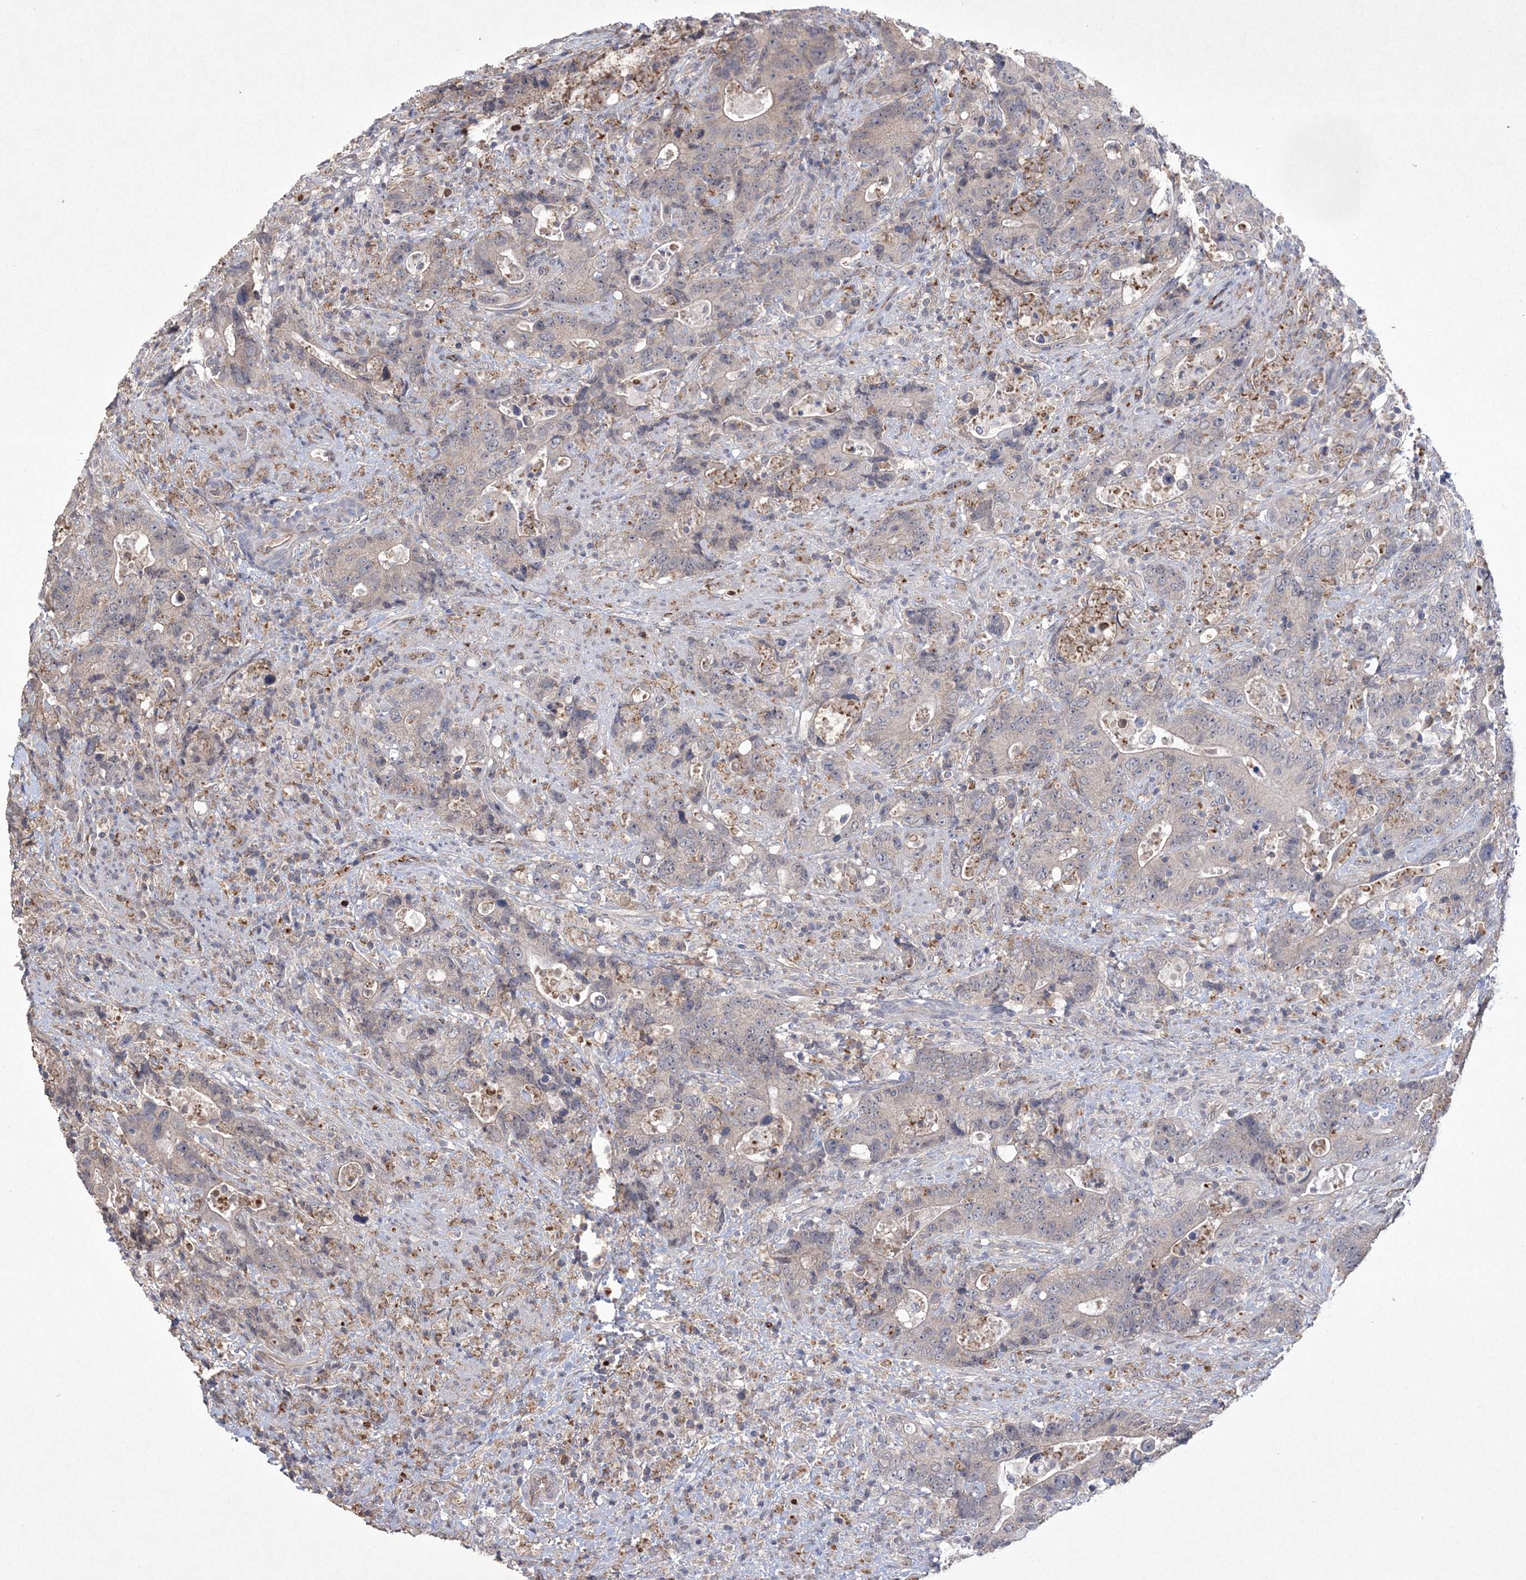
{"staining": {"intensity": "negative", "quantity": "none", "location": "none"}, "tissue": "colorectal cancer", "cell_type": "Tumor cells", "image_type": "cancer", "snomed": [{"axis": "morphology", "description": "Adenocarcinoma, NOS"}, {"axis": "topography", "description": "Colon"}], "caption": "Colorectal adenocarcinoma was stained to show a protein in brown. There is no significant staining in tumor cells. (DAB (3,3'-diaminobenzidine) immunohistochemistry visualized using brightfield microscopy, high magnification).", "gene": "DPCD", "patient": {"sex": "female", "age": 75}}